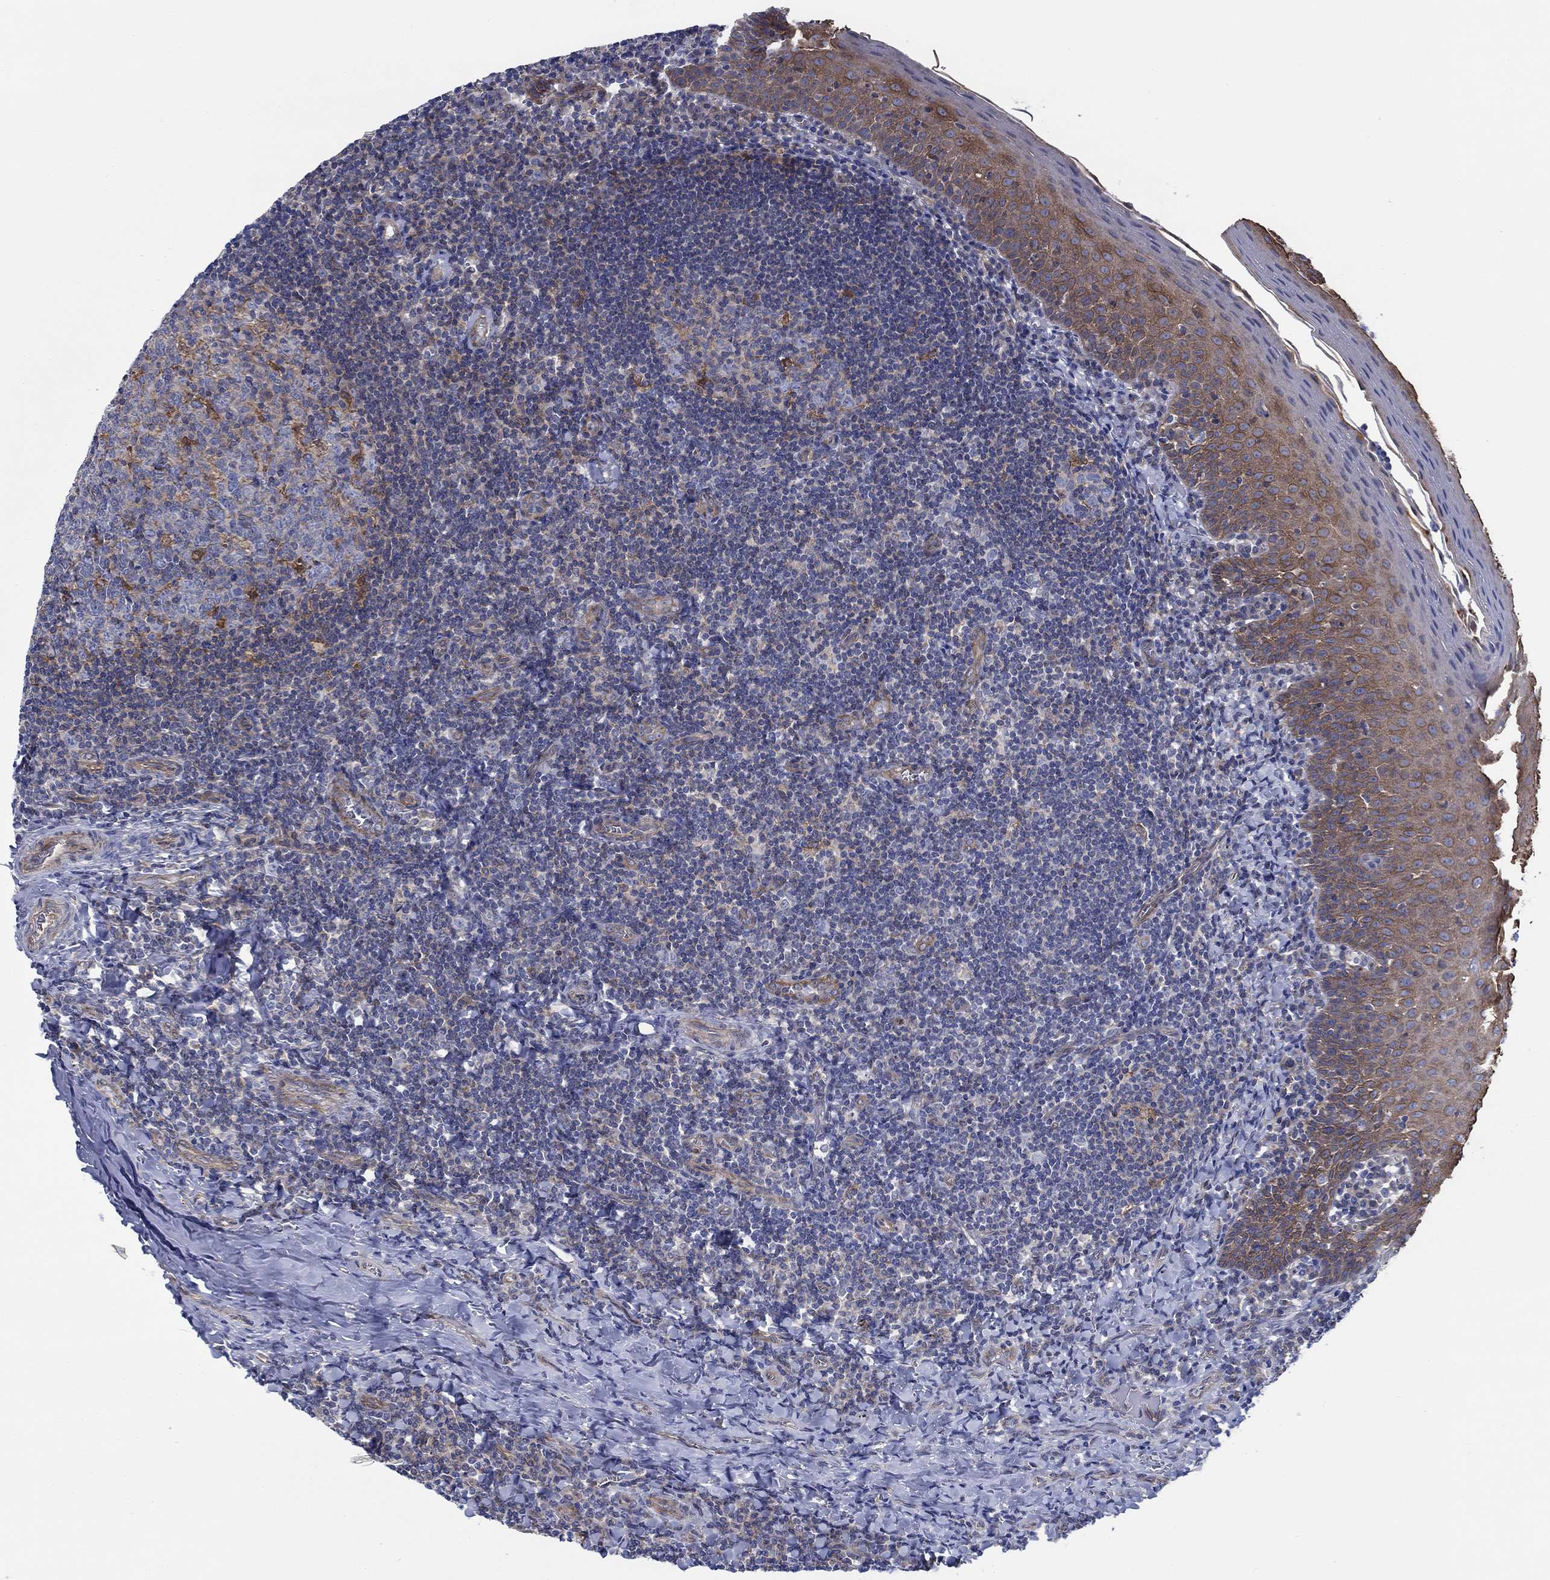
{"staining": {"intensity": "negative", "quantity": "none", "location": "none"}, "tissue": "tonsil", "cell_type": "Germinal center cells", "image_type": "normal", "snomed": [{"axis": "morphology", "description": "Normal tissue, NOS"}, {"axis": "morphology", "description": "Inflammation, NOS"}, {"axis": "topography", "description": "Tonsil"}], "caption": "IHC histopathology image of unremarkable human tonsil stained for a protein (brown), which demonstrates no staining in germinal center cells. (DAB (3,3'-diaminobenzidine) immunohistochemistry (IHC), high magnification).", "gene": "FMN1", "patient": {"sex": "female", "age": 31}}